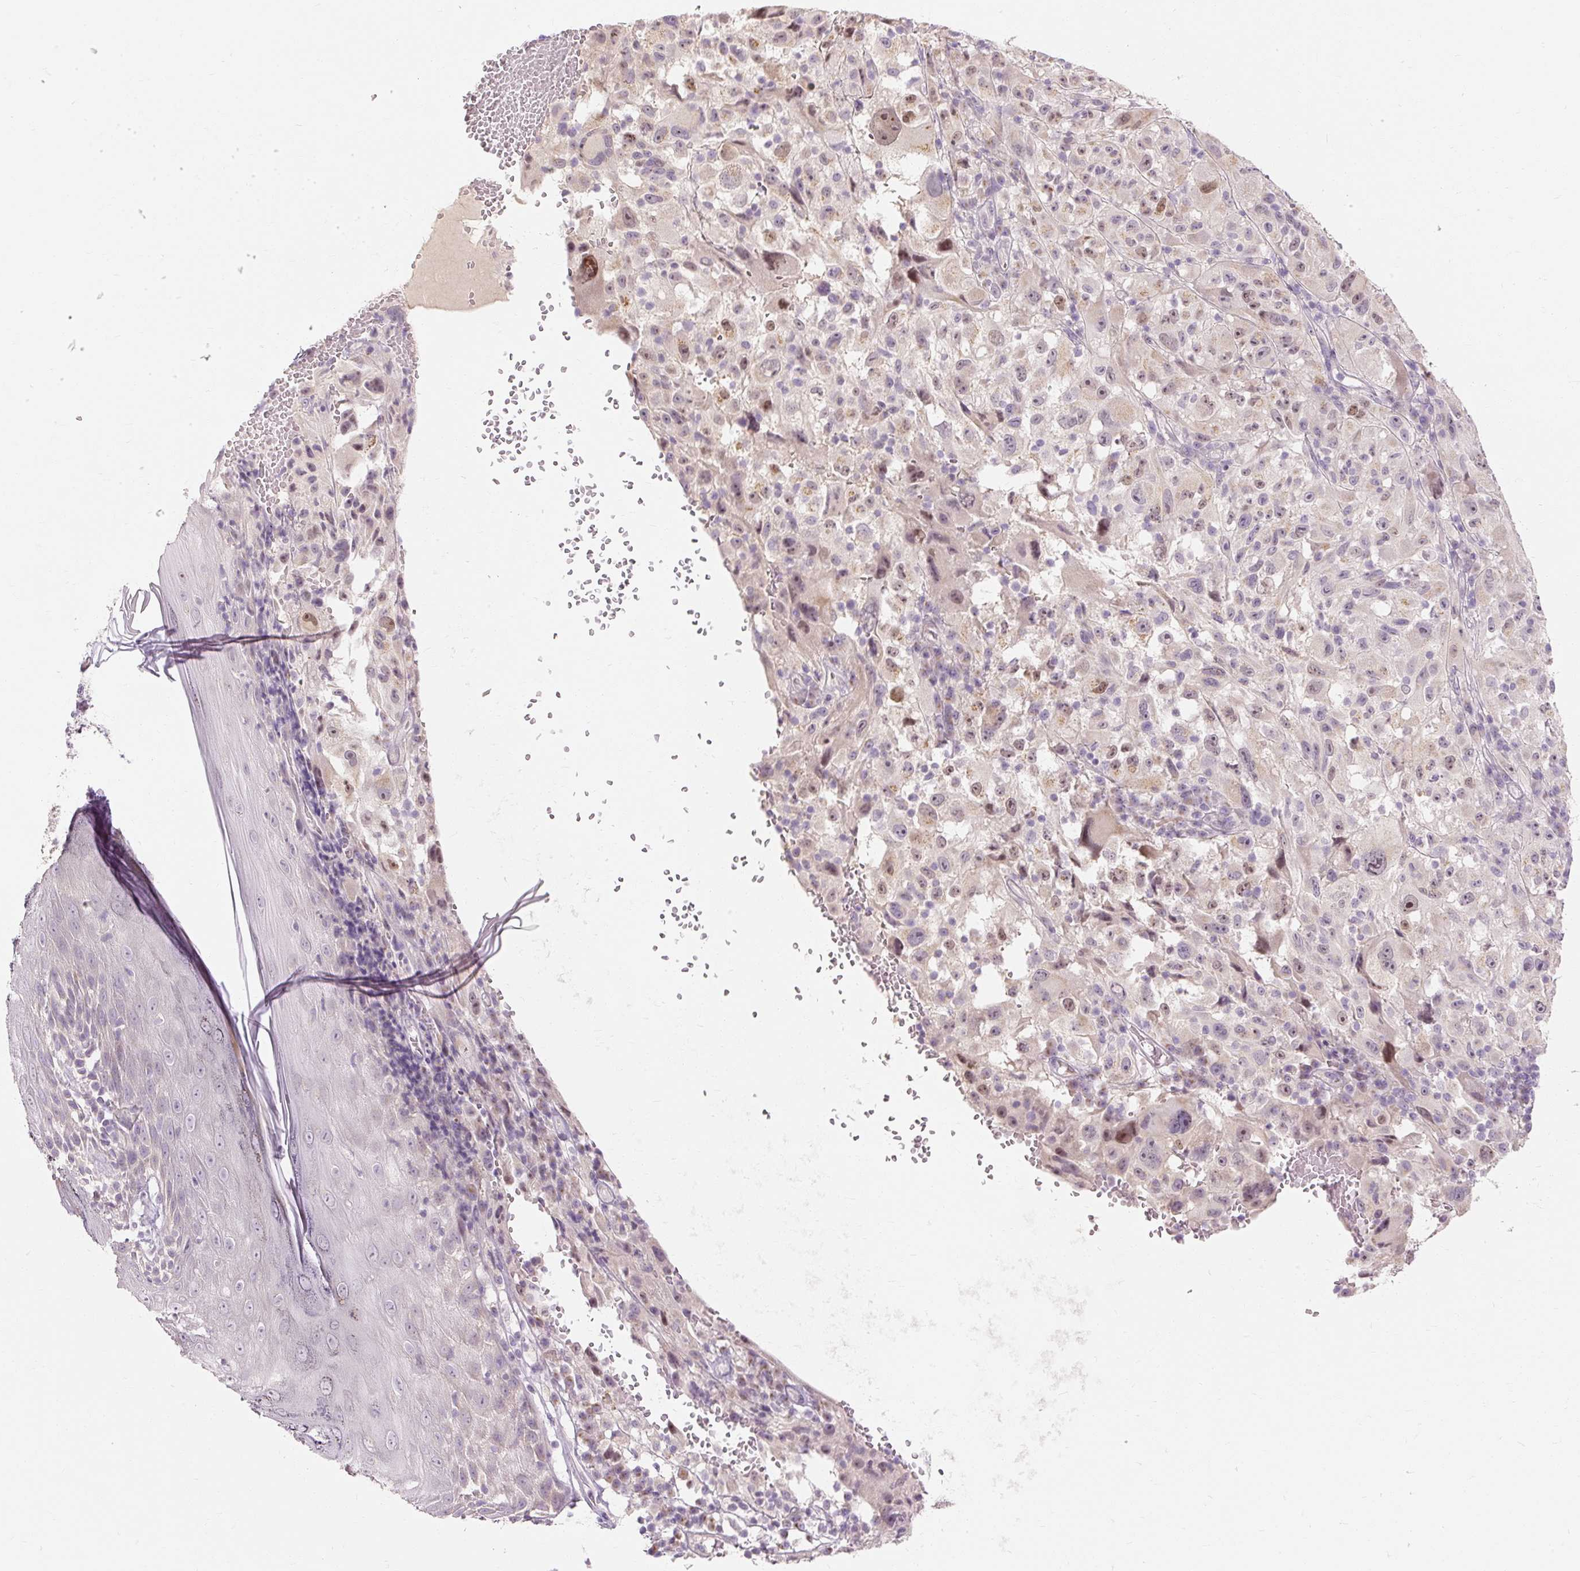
{"staining": {"intensity": "moderate", "quantity": "<25%", "location": "nuclear"}, "tissue": "melanoma", "cell_type": "Tumor cells", "image_type": "cancer", "snomed": [{"axis": "morphology", "description": "Malignant melanoma, NOS"}, {"axis": "topography", "description": "Skin"}], "caption": "Human melanoma stained with a brown dye reveals moderate nuclear positive expression in approximately <25% of tumor cells.", "gene": "CAPN3", "patient": {"sex": "female", "age": 71}}